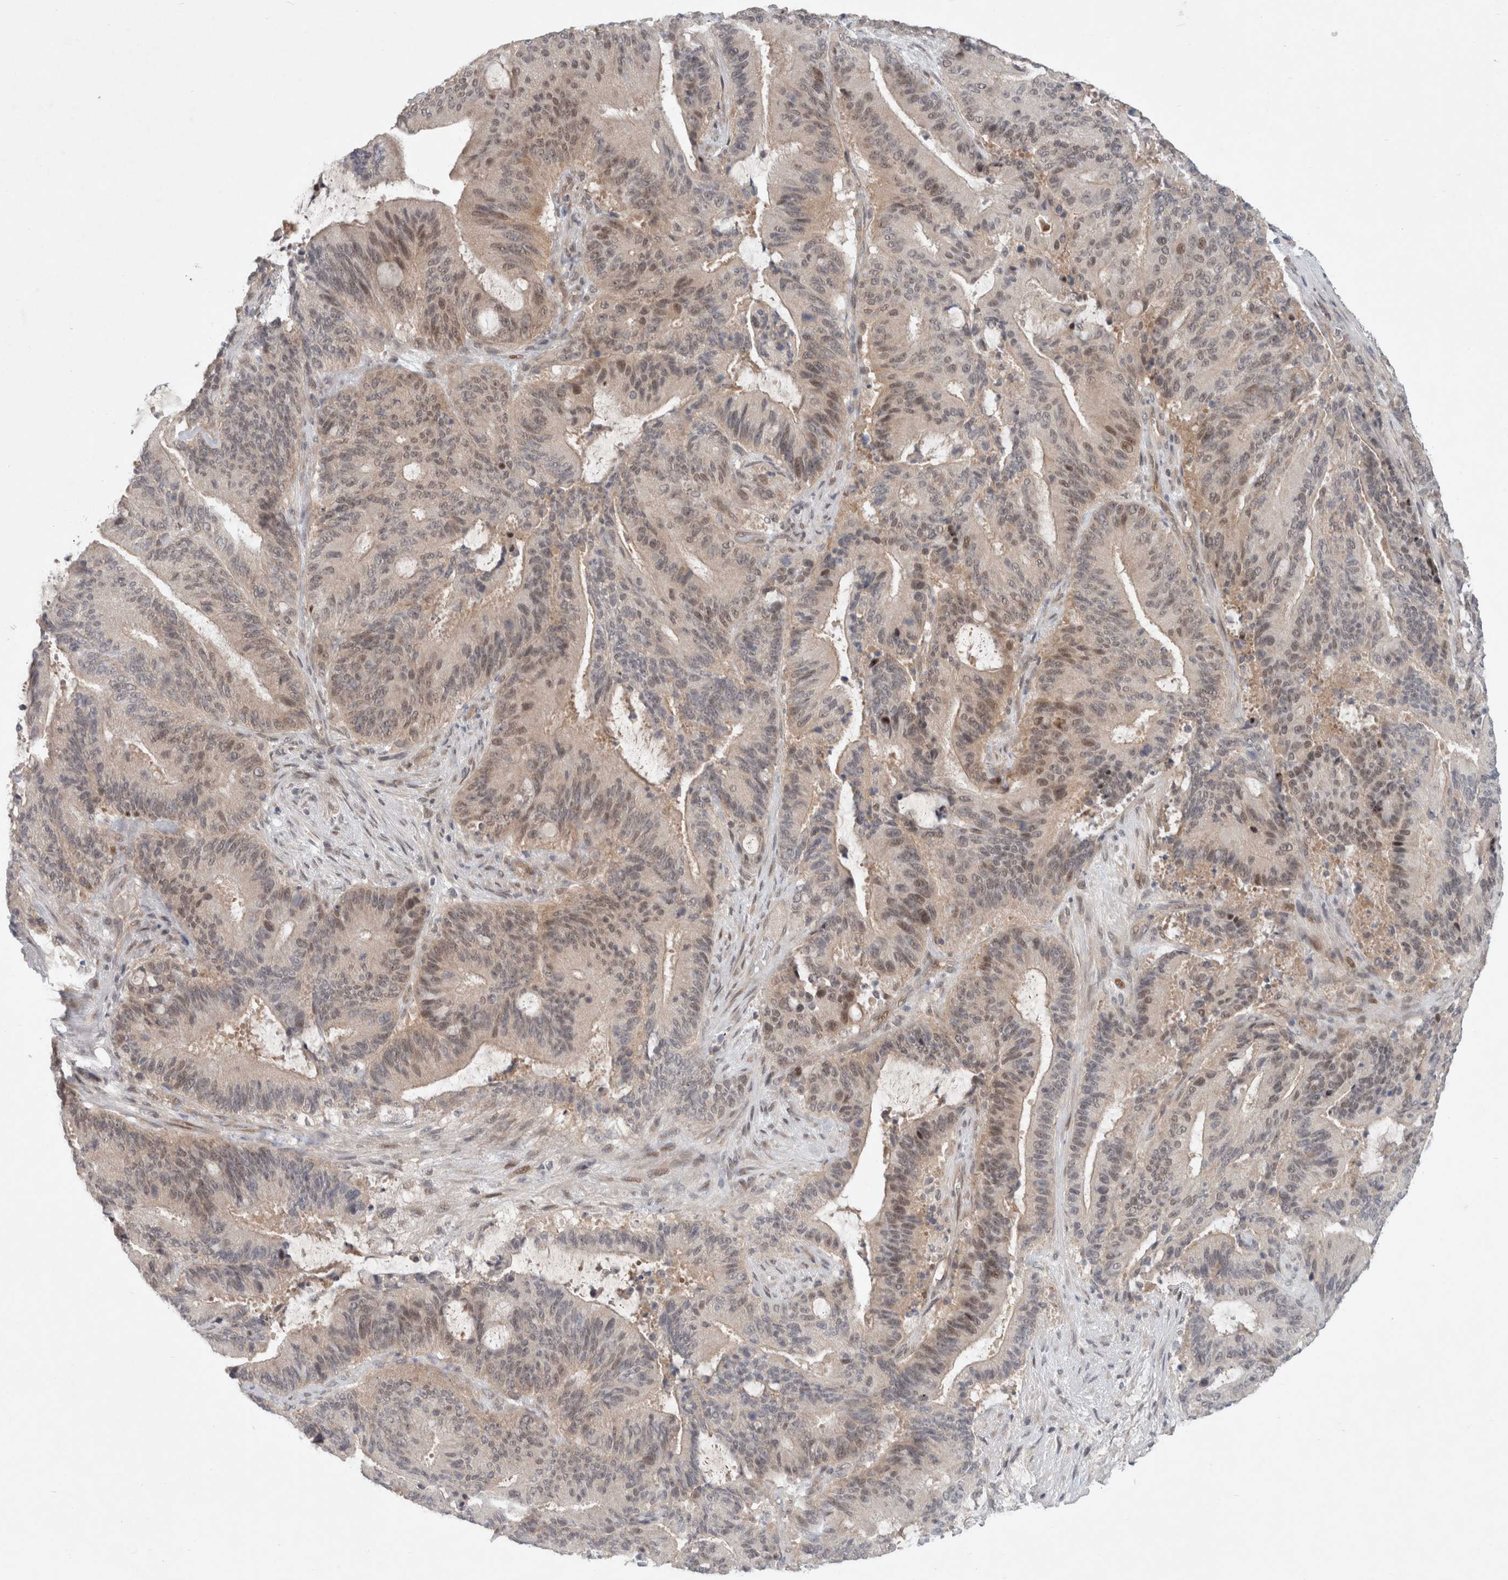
{"staining": {"intensity": "strong", "quantity": "<25%", "location": "nuclear"}, "tissue": "liver cancer", "cell_type": "Tumor cells", "image_type": "cancer", "snomed": [{"axis": "morphology", "description": "Normal tissue, NOS"}, {"axis": "morphology", "description": "Cholangiocarcinoma"}, {"axis": "topography", "description": "Liver"}, {"axis": "topography", "description": "Peripheral nerve tissue"}], "caption": "Protein staining of liver cholangiocarcinoma tissue exhibits strong nuclear expression in approximately <25% of tumor cells.", "gene": "RASAL2", "patient": {"sex": "female", "age": 73}}